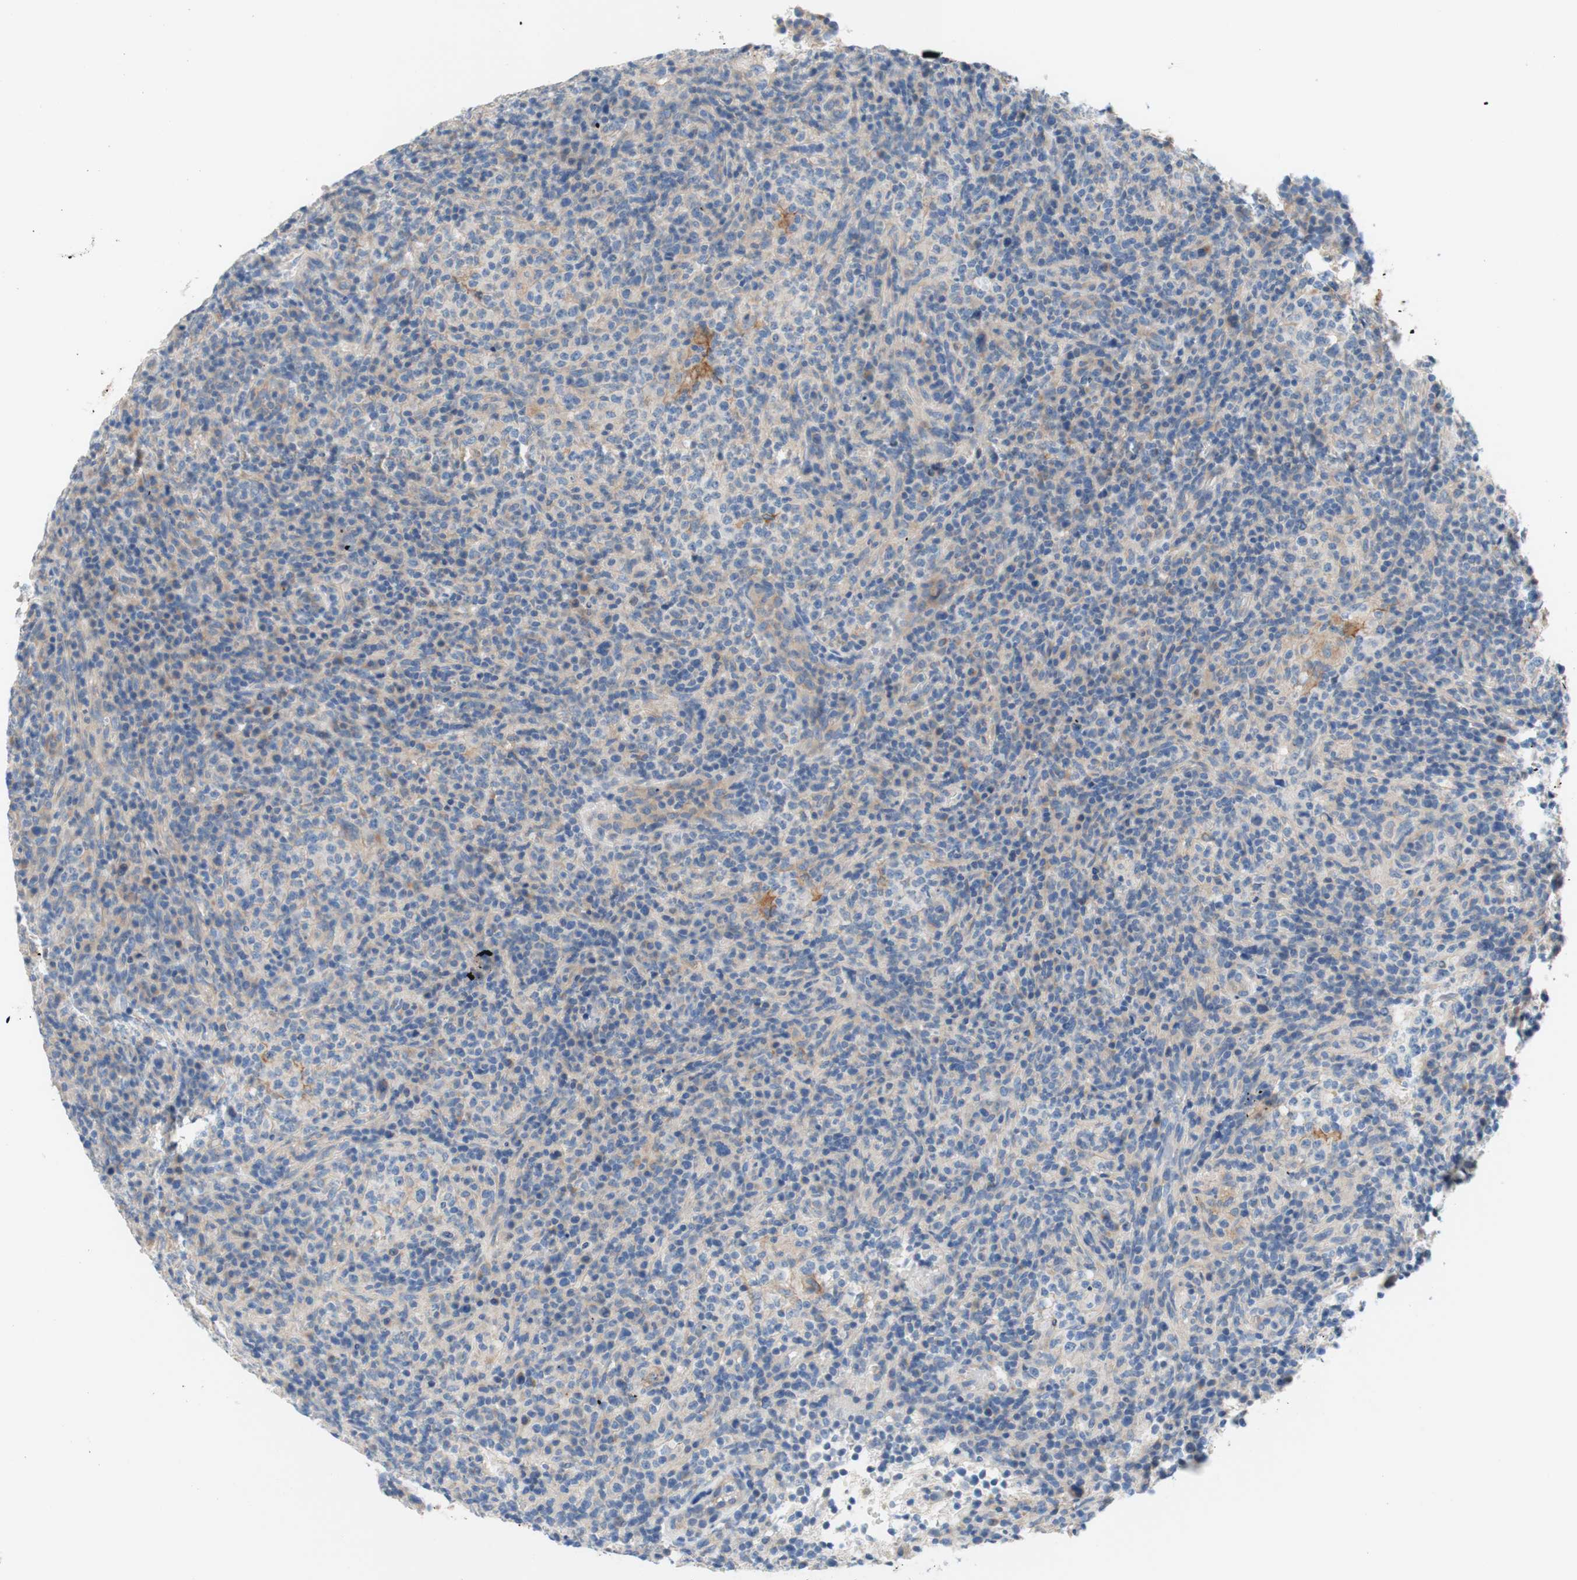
{"staining": {"intensity": "weak", "quantity": ">75%", "location": "cytoplasmic/membranous"}, "tissue": "lymphoma", "cell_type": "Tumor cells", "image_type": "cancer", "snomed": [{"axis": "morphology", "description": "Malignant lymphoma, non-Hodgkin's type, High grade"}, {"axis": "topography", "description": "Lymph node"}], "caption": "This photomicrograph displays immunohistochemistry (IHC) staining of high-grade malignant lymphoma, non-Hodgkin's type, with low weak cytoplasmic/membranous expression in about >75% of tumor cells.", "gene": "F3", "patient": {"sex": "female", "age": 76}}